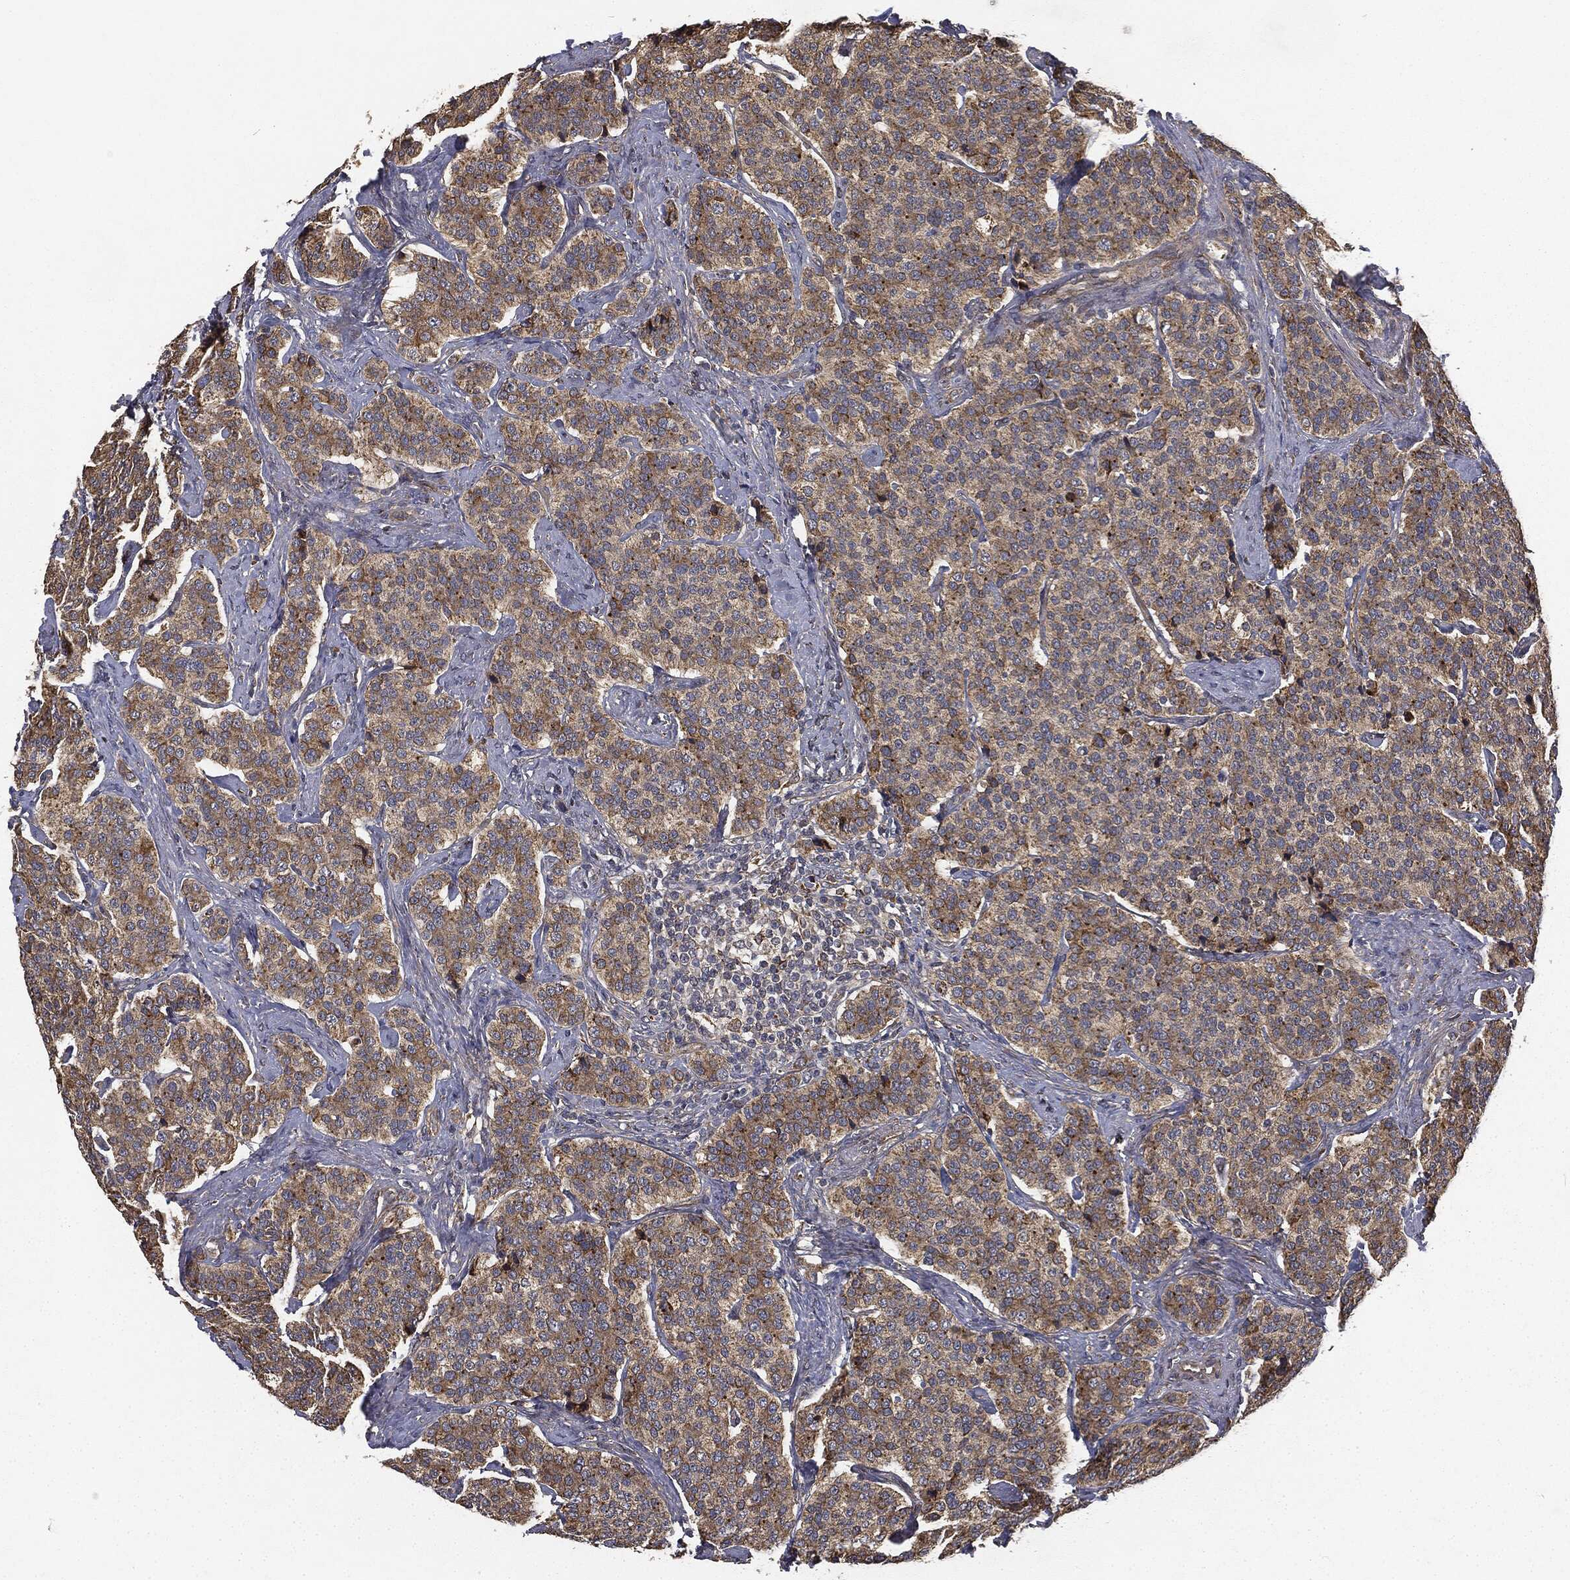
{"staining": {"intensity": "weak", "quantity": ">75%", "location": "cytoplasmic/membranous"}, "tissue": "carcinoid", "cell_type": "Tumor cells", "image_type": "cancer", "snomed": [{"axis": "morphology", "description": "Carcinoid, malignant, NOS"}, {"axis": "topography", "description": "Small intestine"}], "caption": "A low amount of weak cytoplasmic/membranous positivity is appreciated in approximately >75% of tumor cells in malignant carcinoid tissue.", "gene": "MIER2", "patient": {"sex": "female", "age": 58}}